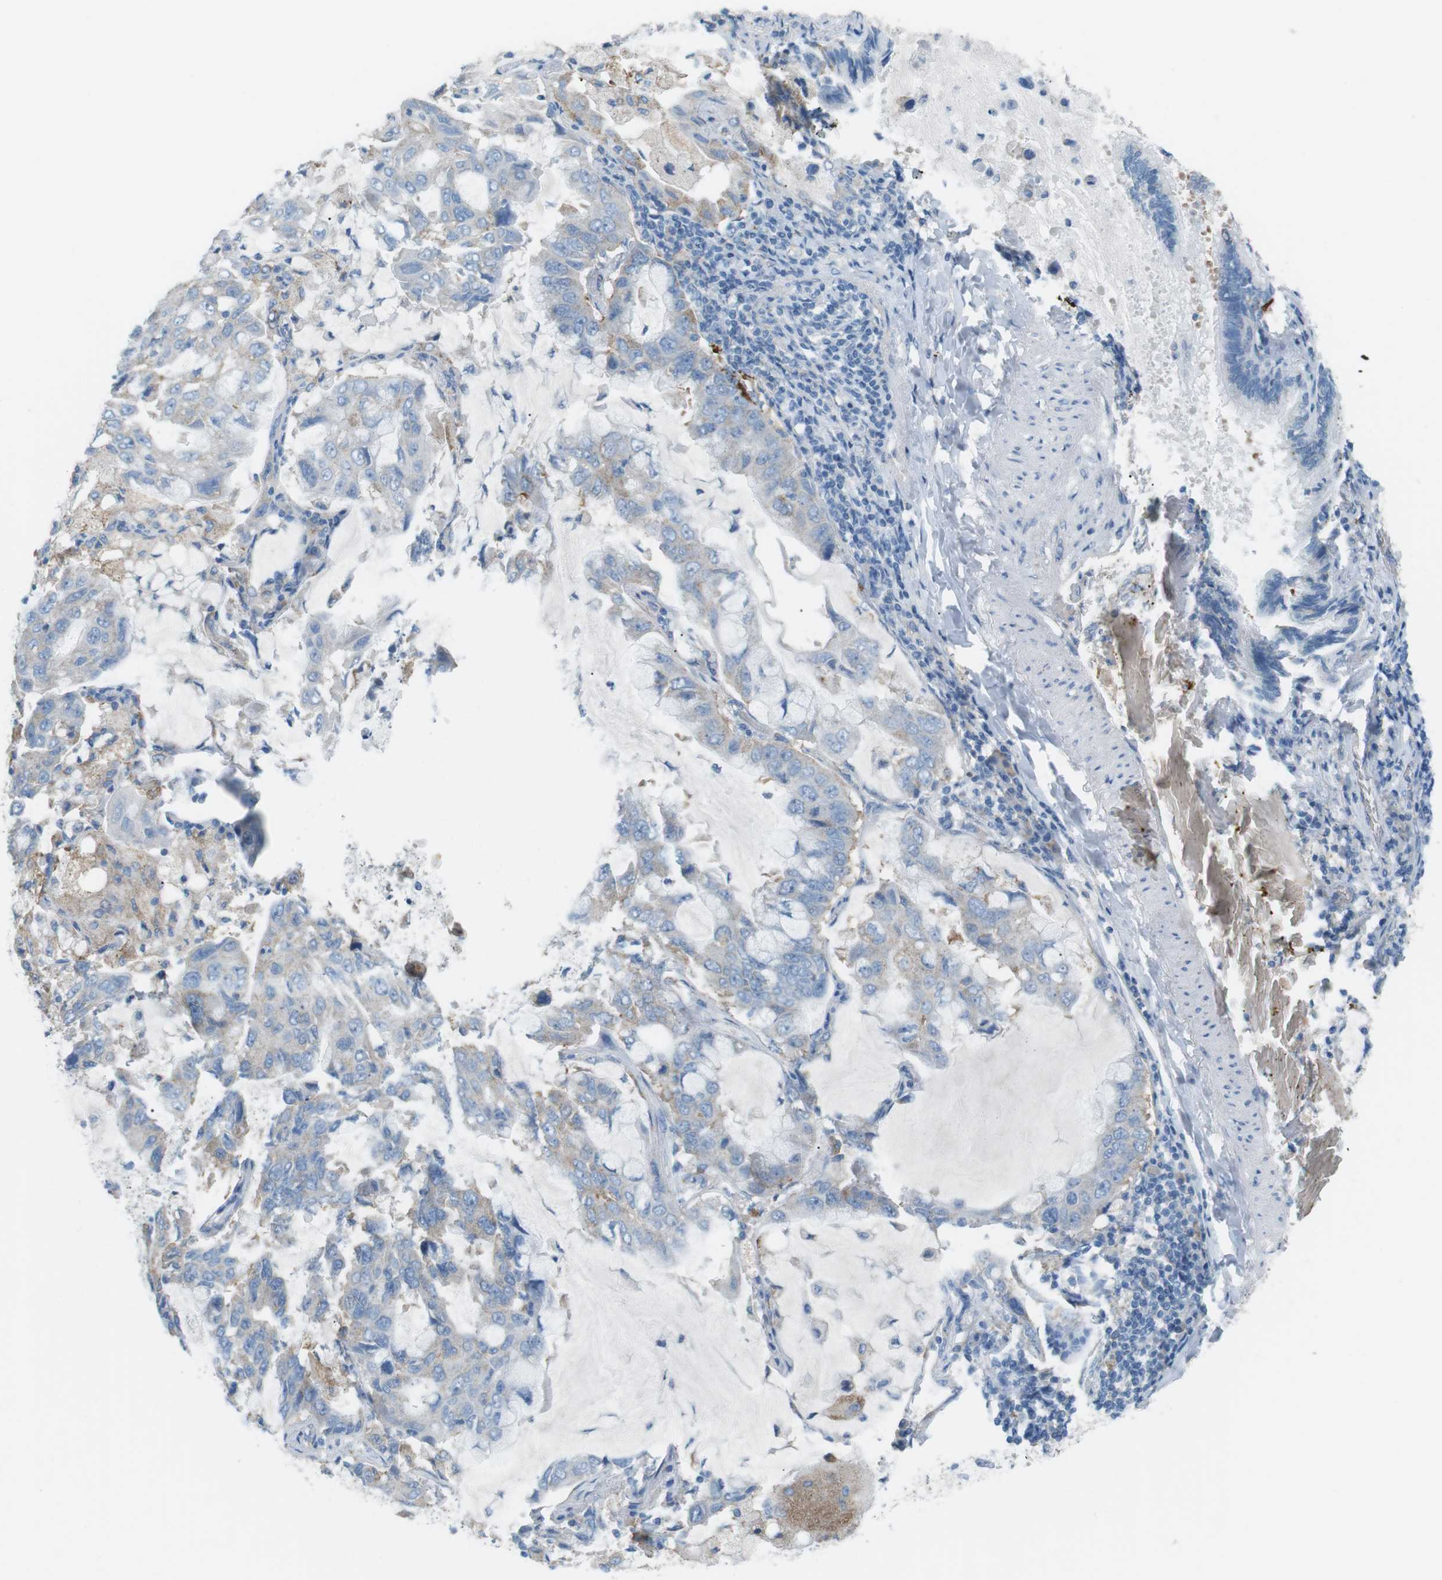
{"staining": {"intensity": "moderate", "quantity": "<25%", "location": "cytoplasmic/membranous"}, "tissue": "lung cancer", "cell_type": "Tumor cells", "image_type": "cancer", "snomed": [{"axis": "morphology", "description": "Adenocarcinoma, NOS"}, {"axis": "topography", "description": "Lung"}], "caption": "High-power microscopy captured an immunohistochemistry photomicrograph of lung cancer, revealing moderate cytoplasmic/membranous positivity in approximately <25% of tumor cells.", "gene": "VAMP1", "patient": {"sex": "male", "age": 64}}